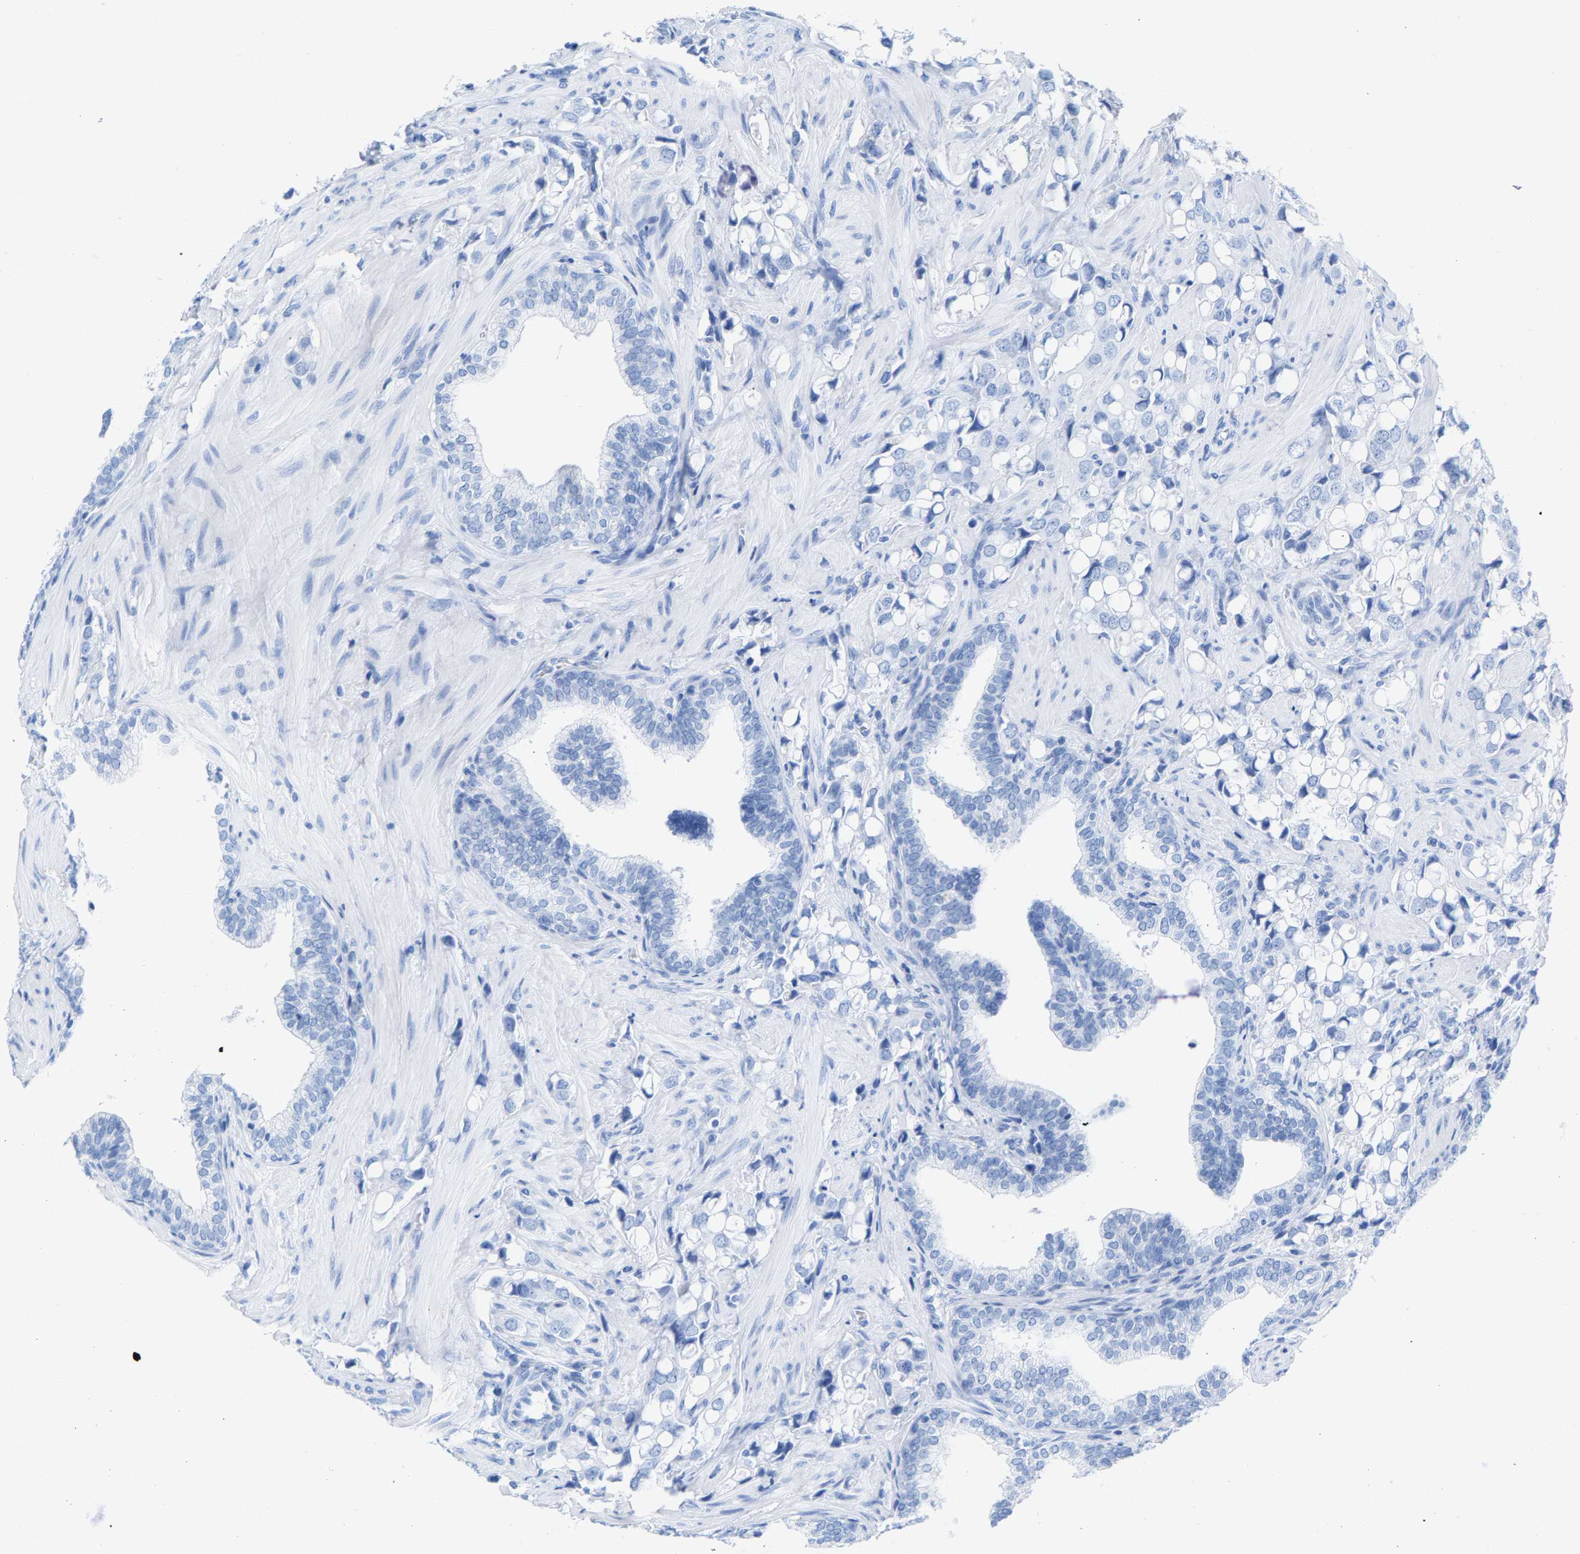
{"staining": {"intensity": "negative", "quantity": "none", "location": "none"}, "tissue": "prostate cancer", "cell_type": "Tumor cells", "image_type": "cancer", "snomed": [{"axis": "morphology", "description": "Adenocarcinoma, High grade"}, {"axis": "topography", "description": "Prostate"}], "caption": "A micrograph of prostate cancer (adenocarcinoma (high-grade)) stained for a protein exhibits no brown staining in tumor cells.", "gene": "CPA1", "patient": {"sex": "male", "age": 52}}